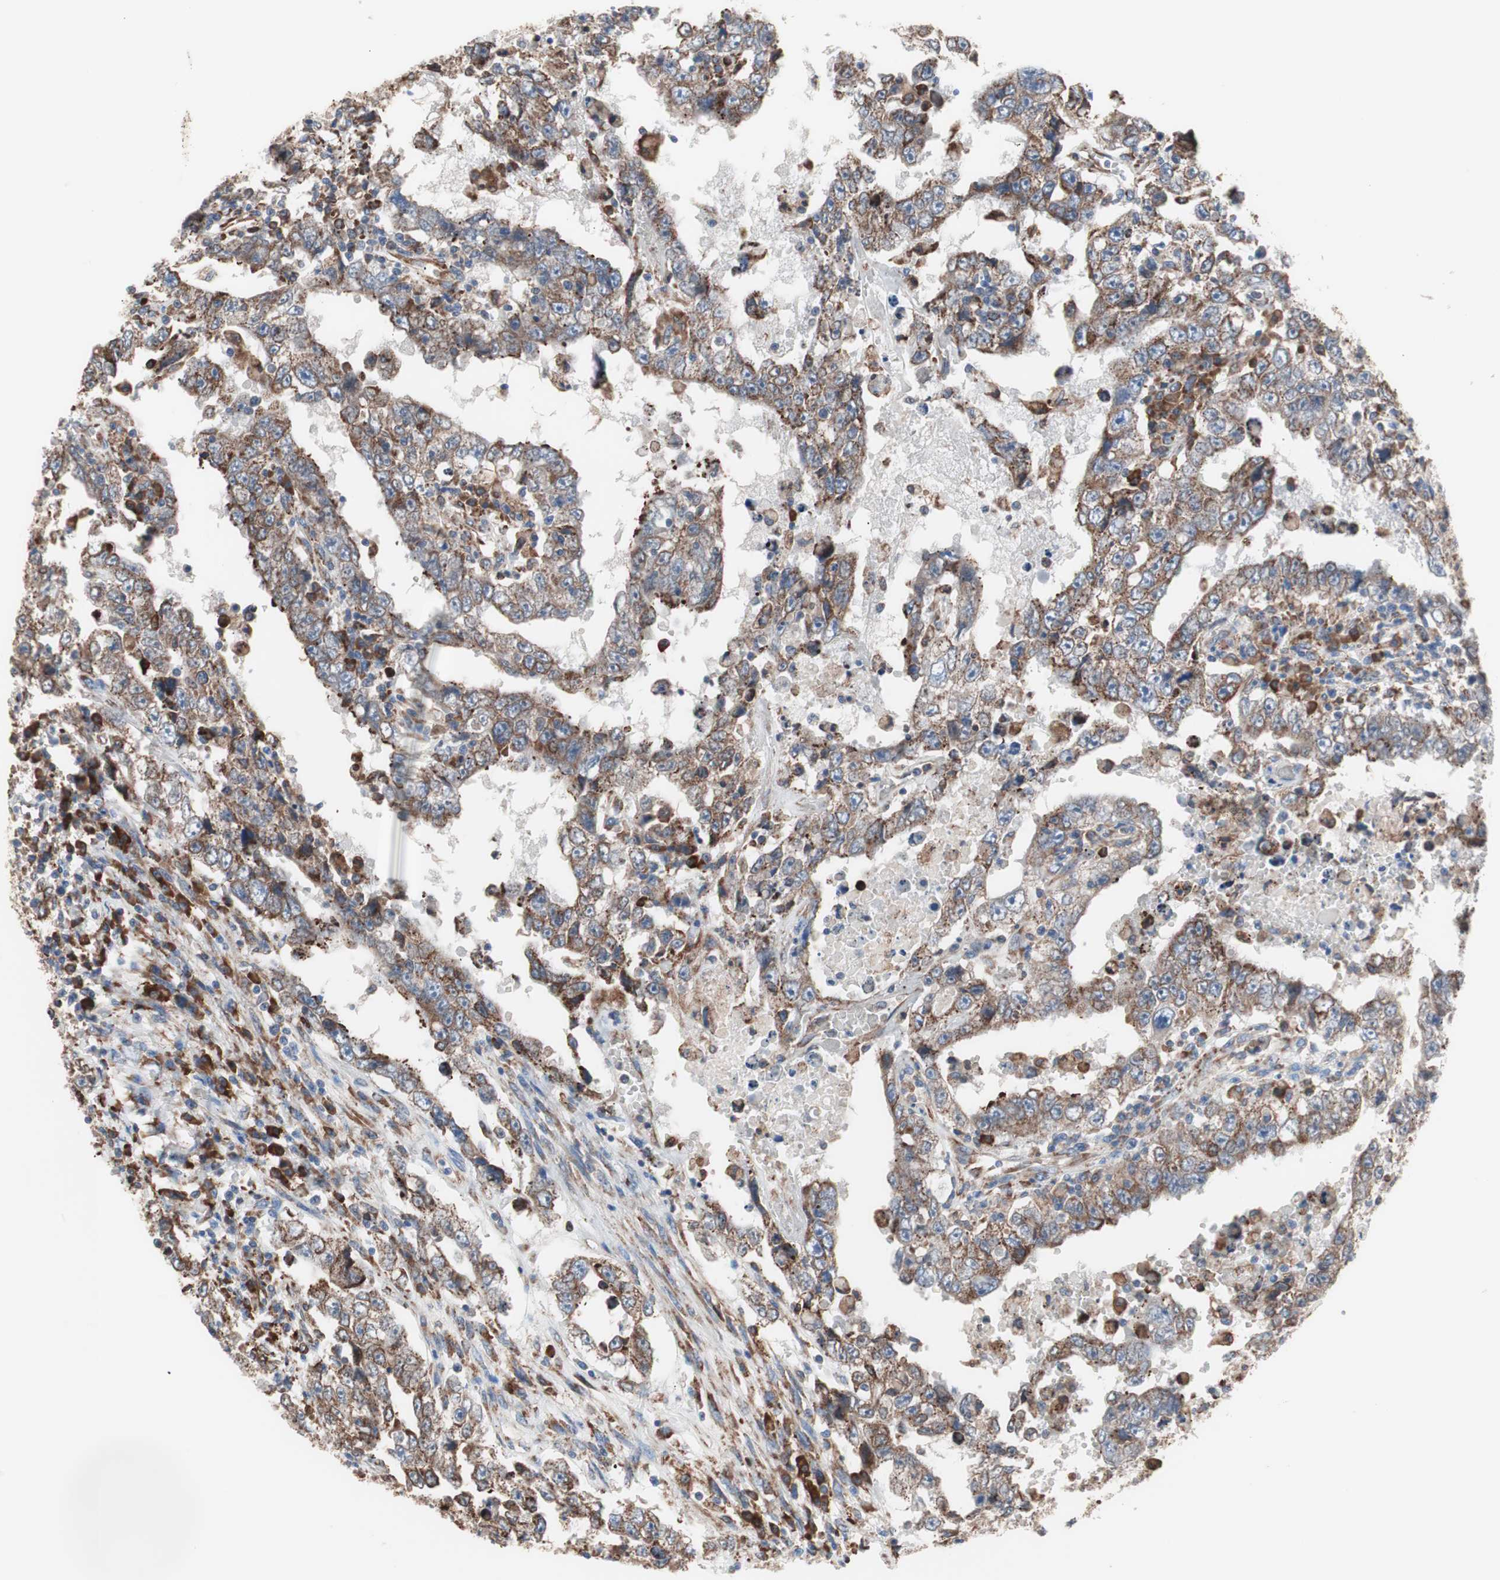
{"staining": {"intensity": "moderate", "quantity": "25%-75%", "location": "cytoplasmic/membranous"}, "tissue": "testis cancer", "cell_type": "Tumor cells", "image_type": "cancer", "snomed": [{"axis": "morphology", "description": "Carcinoma, Embryonal, NOS"}, {"axis": "topography", "description": "Testis"}], "caption": "Immunohistochemistry photomicrograph of neoplastic tissue: testis embryonal carcinoma stained using immunohistochemistry (IHC) exhibits medium levels of moderate protein expression localized specifically in the cytoplasmic/membranous of tumor cells, appearing as a cytoplasmic/membranous brown color.", "gene": "SLC27A4", "patient": {"sex": "male", "age": 26}}